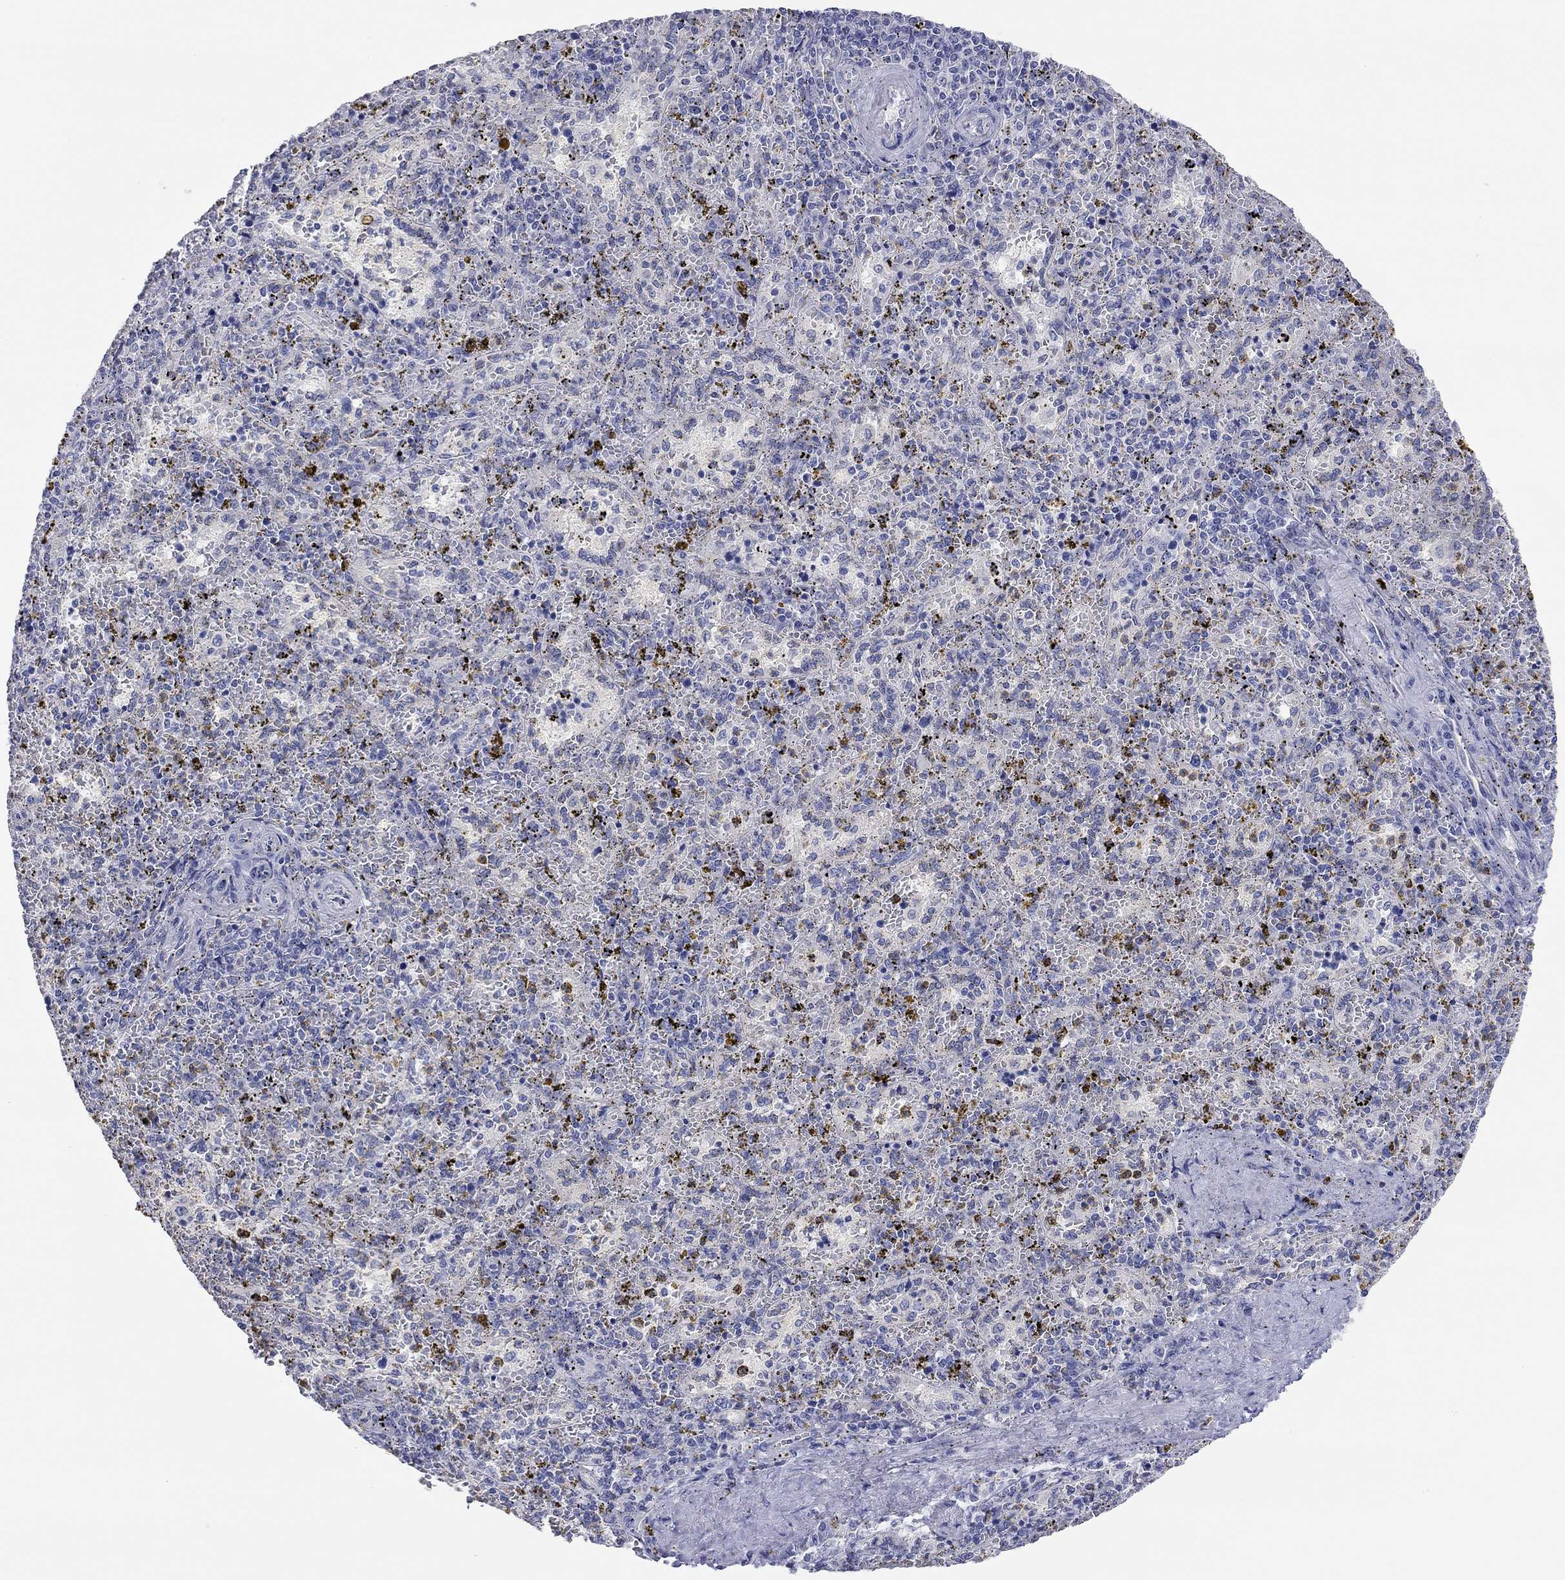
{"staining": {"intensity": "negative", "quantity": "none", "location": "none"}, "tissue": "spleen", "cell_type": "Cells in red pulp", "image_type": "normal", "snomed": [{"axis": "morphology", "description": "Normal tissue, NOS"}, {"axis": "topography", "description": "Spleen"}], "caption": "This is an IHC image of benign spleen. There is no staining in cells in red pulp.", "gene": "ENSG00000269035", "patient": {"sex": "female", "age": 50}}